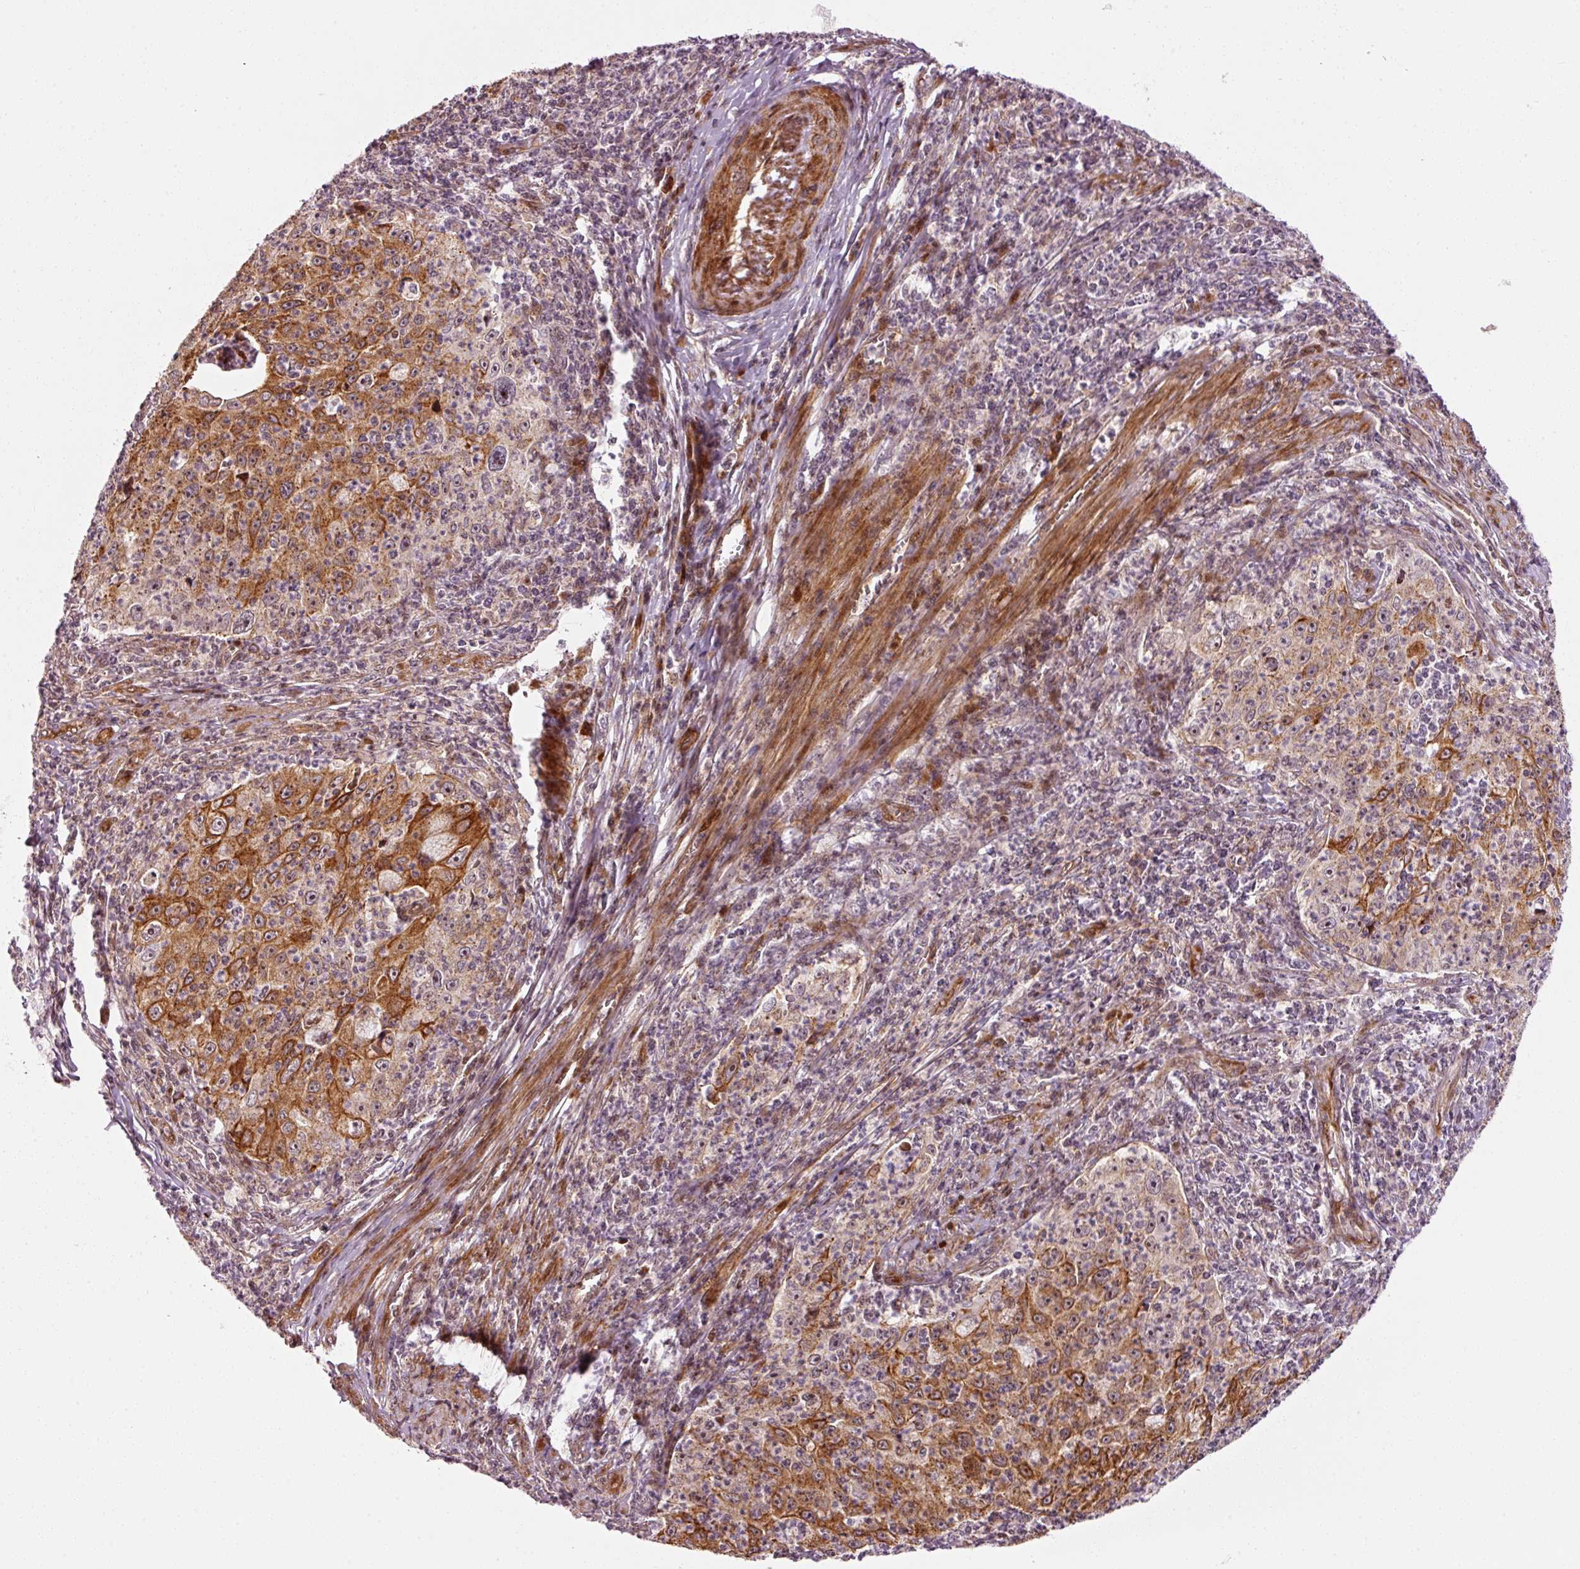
{"staining": {"intensity": "strong", "quantity": "25%-75%", "location": "cytoplasmic/membranous"}, "tissue": "cervical cancer", "cell_type": "Tumor cells", "image_type": "cancer", "snomed": [{"axis": "morphology", "description": "Squamous cell carcinoma, NOS"}, {"axis": "topography", "description": "Cervix"}], "caption": "Human squamous cell carcinoma (cervical) stained with a protein marker demonstrates strong staining in tumor cells.", "gene": "ANKRD20A1", "patient": {"sex": "female", "age": 30}}